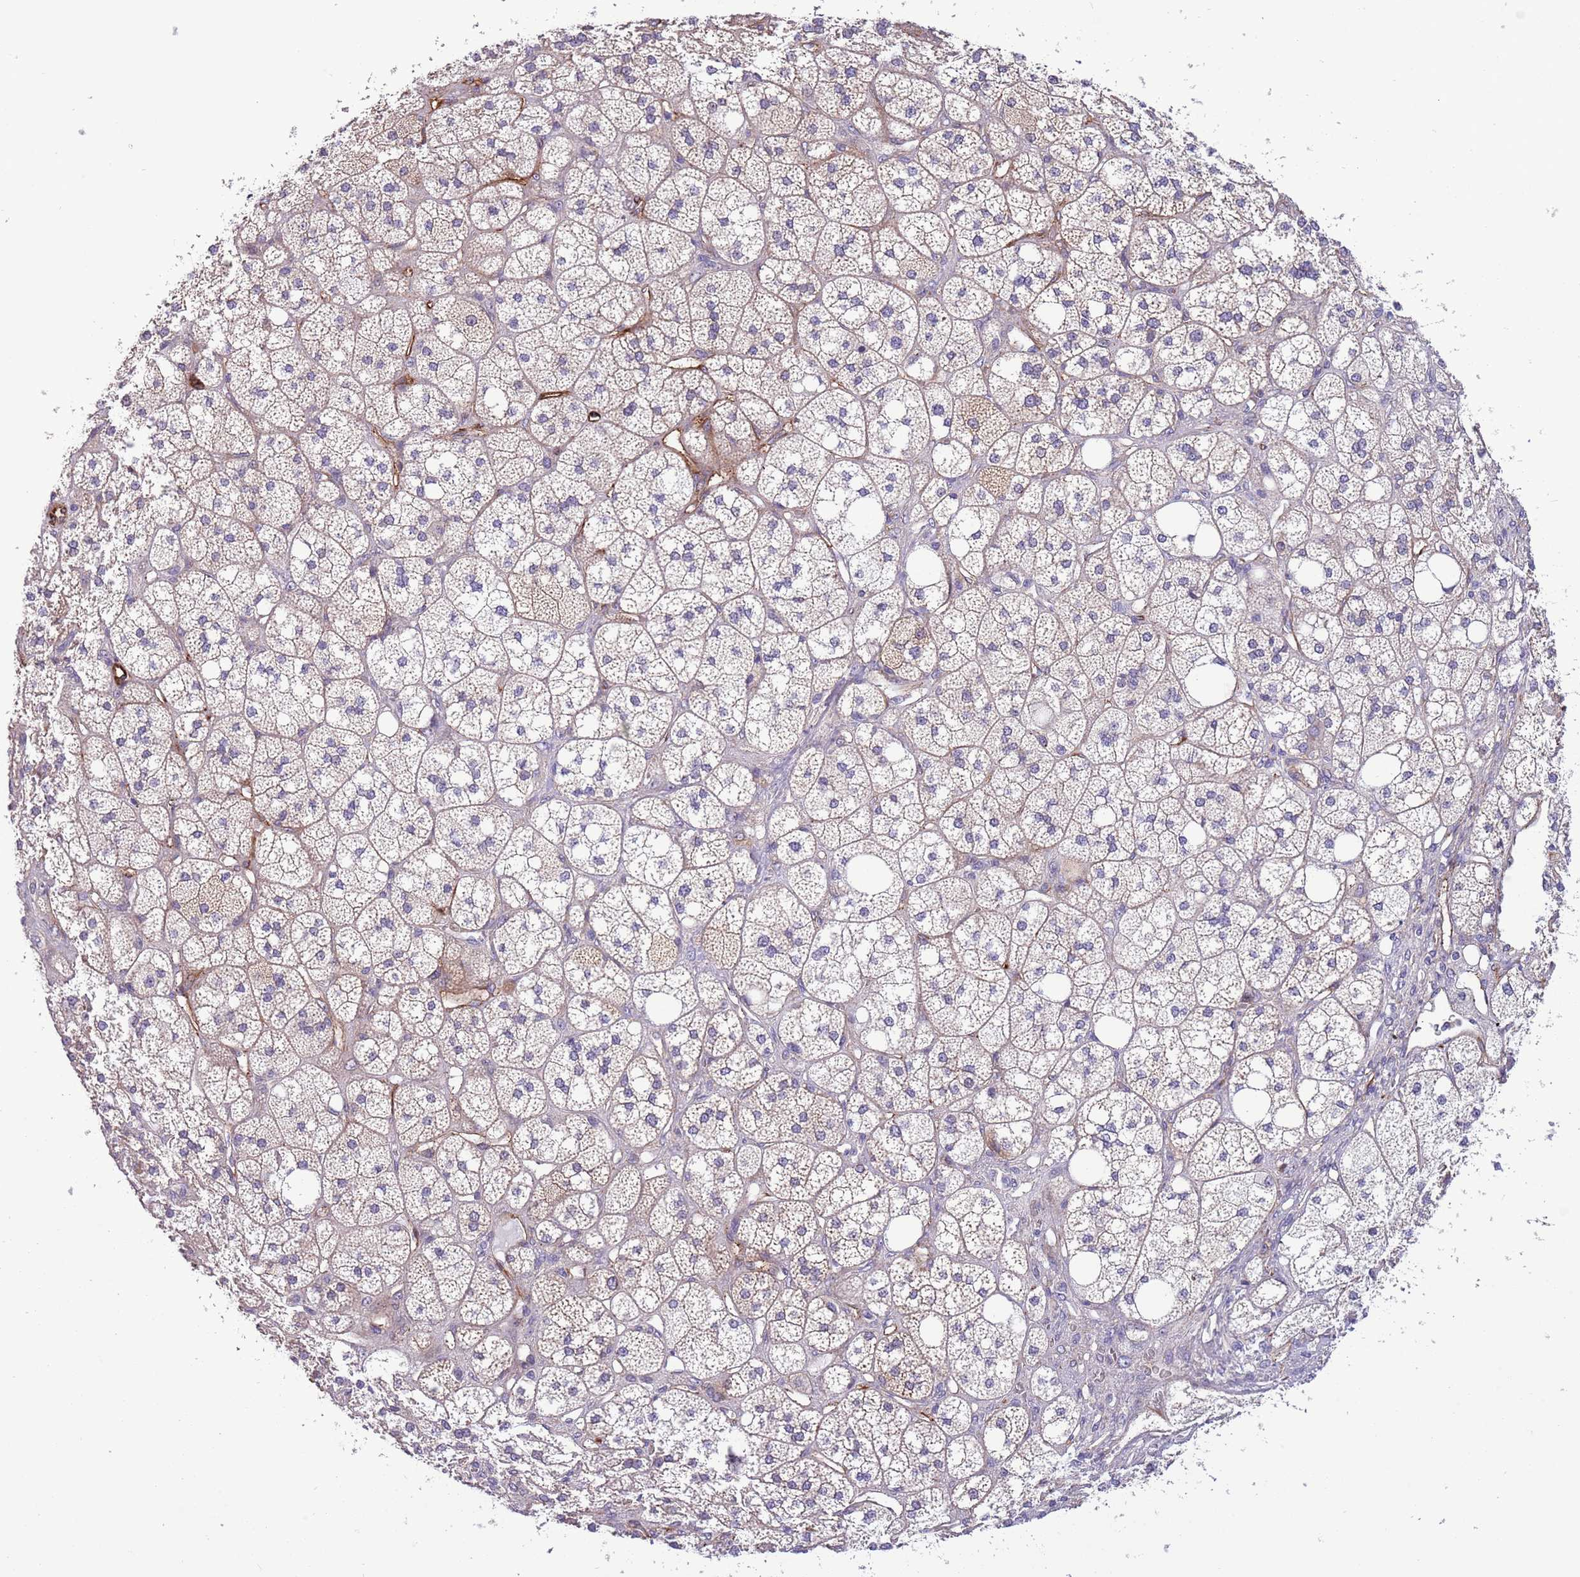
{"staining": {"intensity": "weak", "quantity": "<25%", "location": "cytoplasmic/membranous"}, "tissue": "adrenal gland", "cell_type": "Glandular cells", "image_type": "normal", "snomed": [{"axis": "morphology", "description": "Normal tissue, NOS"}, {"axis": "topography", "description": "Adrenal gland"}], "caption": "This is an immunohistochemistry image of benign adrenal gland. There is no positivity in glandular cells.", "gene": "GAS2L3", "patient": {"sex": "male", "age": 61}}